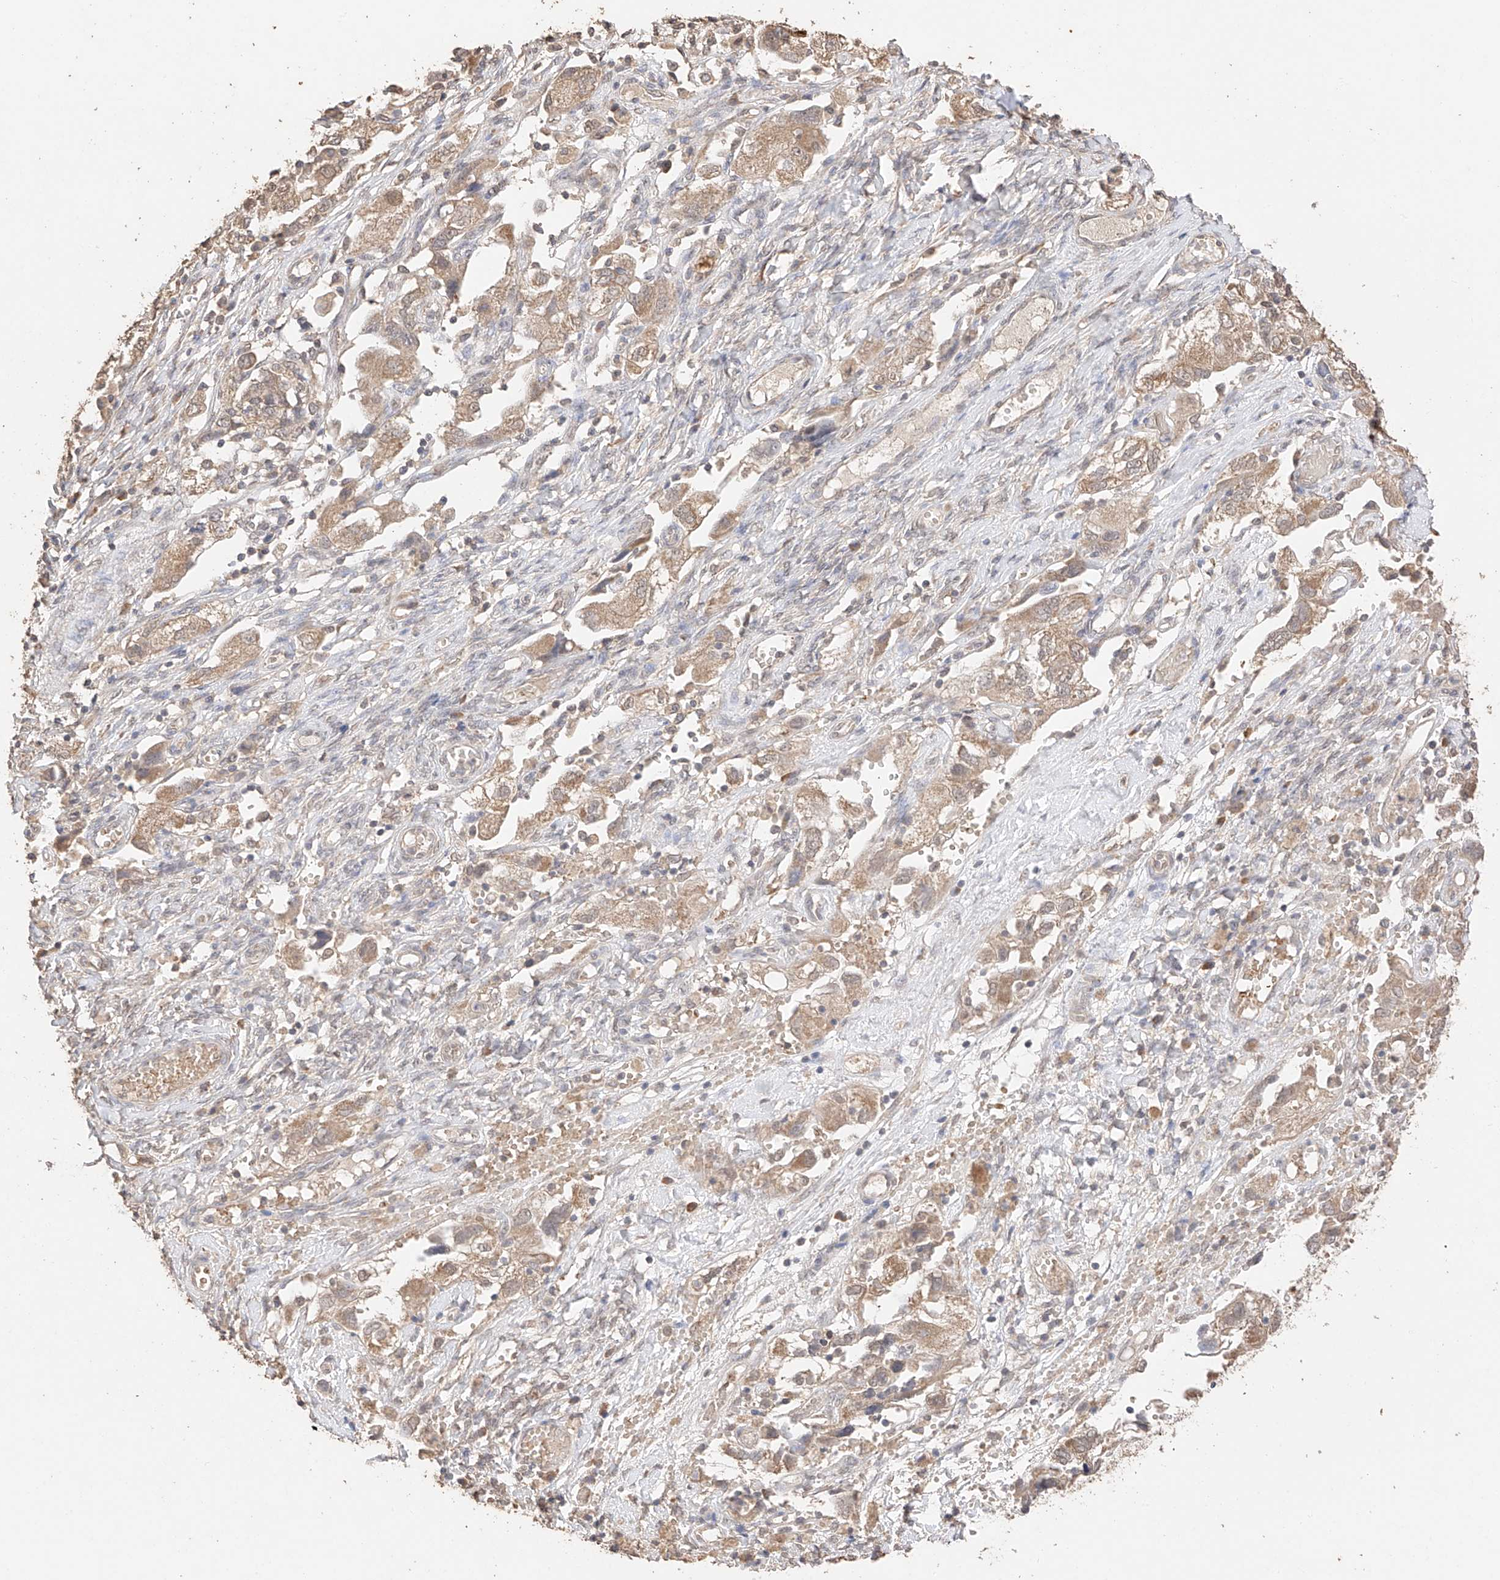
{"staining": {"intensity": "weak", "quantity": ">75%", "location": "cytoplasmic/membranous"}, "tissue": "ovarian cancer", "cell_type": "Tumor cells", "image_type": "cancer", "snomed": [{"axis": "morphology", "description": "Carcinoma, NOS"}, {"axis": "morphology", "description": "Cystadenocarcinoma, serous, NOS"}, {"axis": "topography", "description": "Ovary"}], "caption": "Ovarian cancer stained for a protein shows weak cytoplasmic/membranous positivity in tumor cells.", "gene": "IL22RA2", "patient": {"sex": "female", "age": 69}}